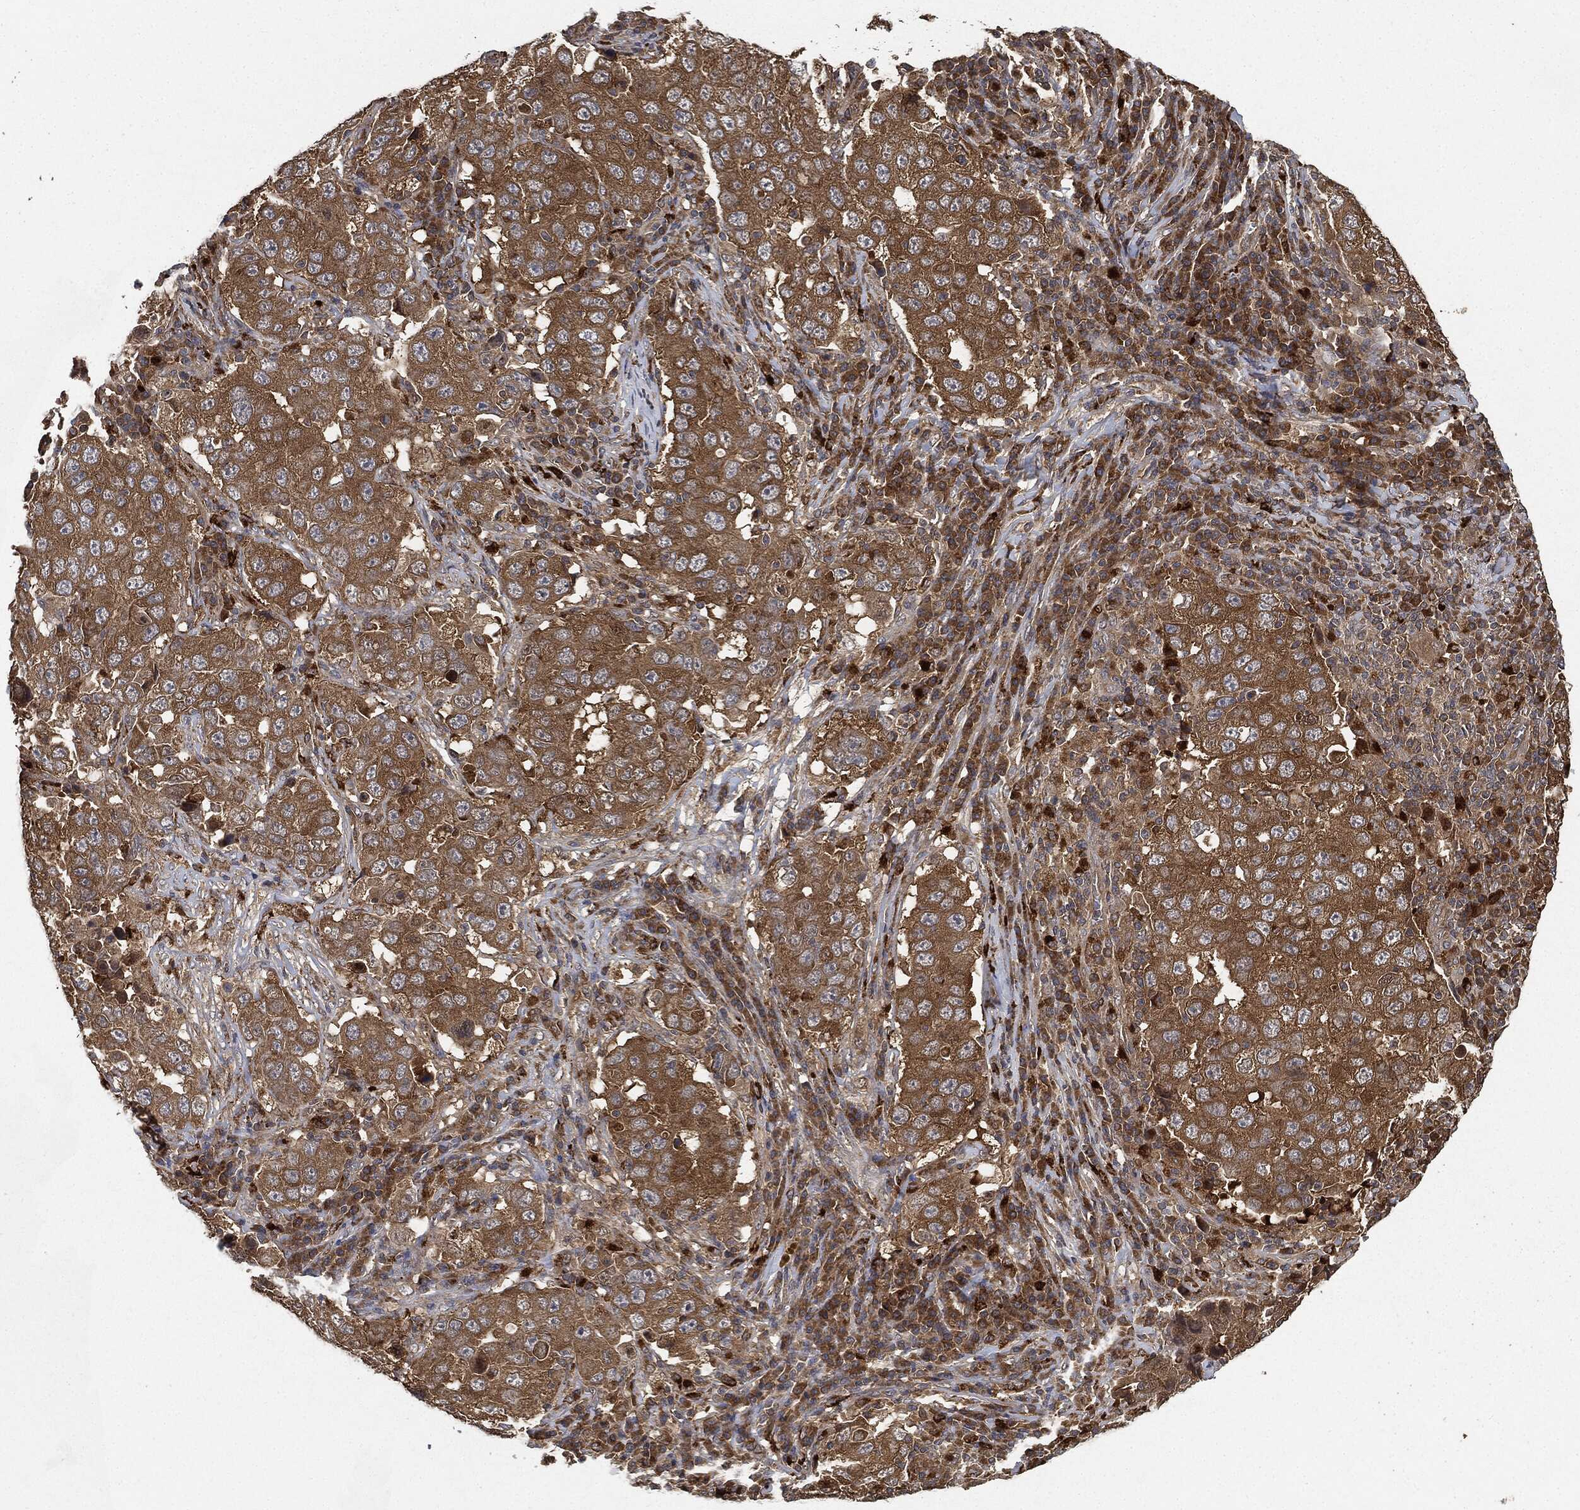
{"staining": {"intensity": "moderate", "quantity": ">75%", "location": "cytoplasmic/membranous"}, "tissue": "lung cancer", "cell_type": "Tumor cells", "image_type": "cancer", "snomed": [{"axis": "morphology", "description": "Adenocarcinoma, NOS"}, {"axis": "topography", "description": "Lung"}], "caption": "Immunohistochemistry of lung cancer (adenocarcinoma) demonstrates medium levels of moderate cytoplasmic/membranous expression in about >75% of tumor cells.", "gene": "BRAF", "patient": {"sex": "male", "age": 73}}